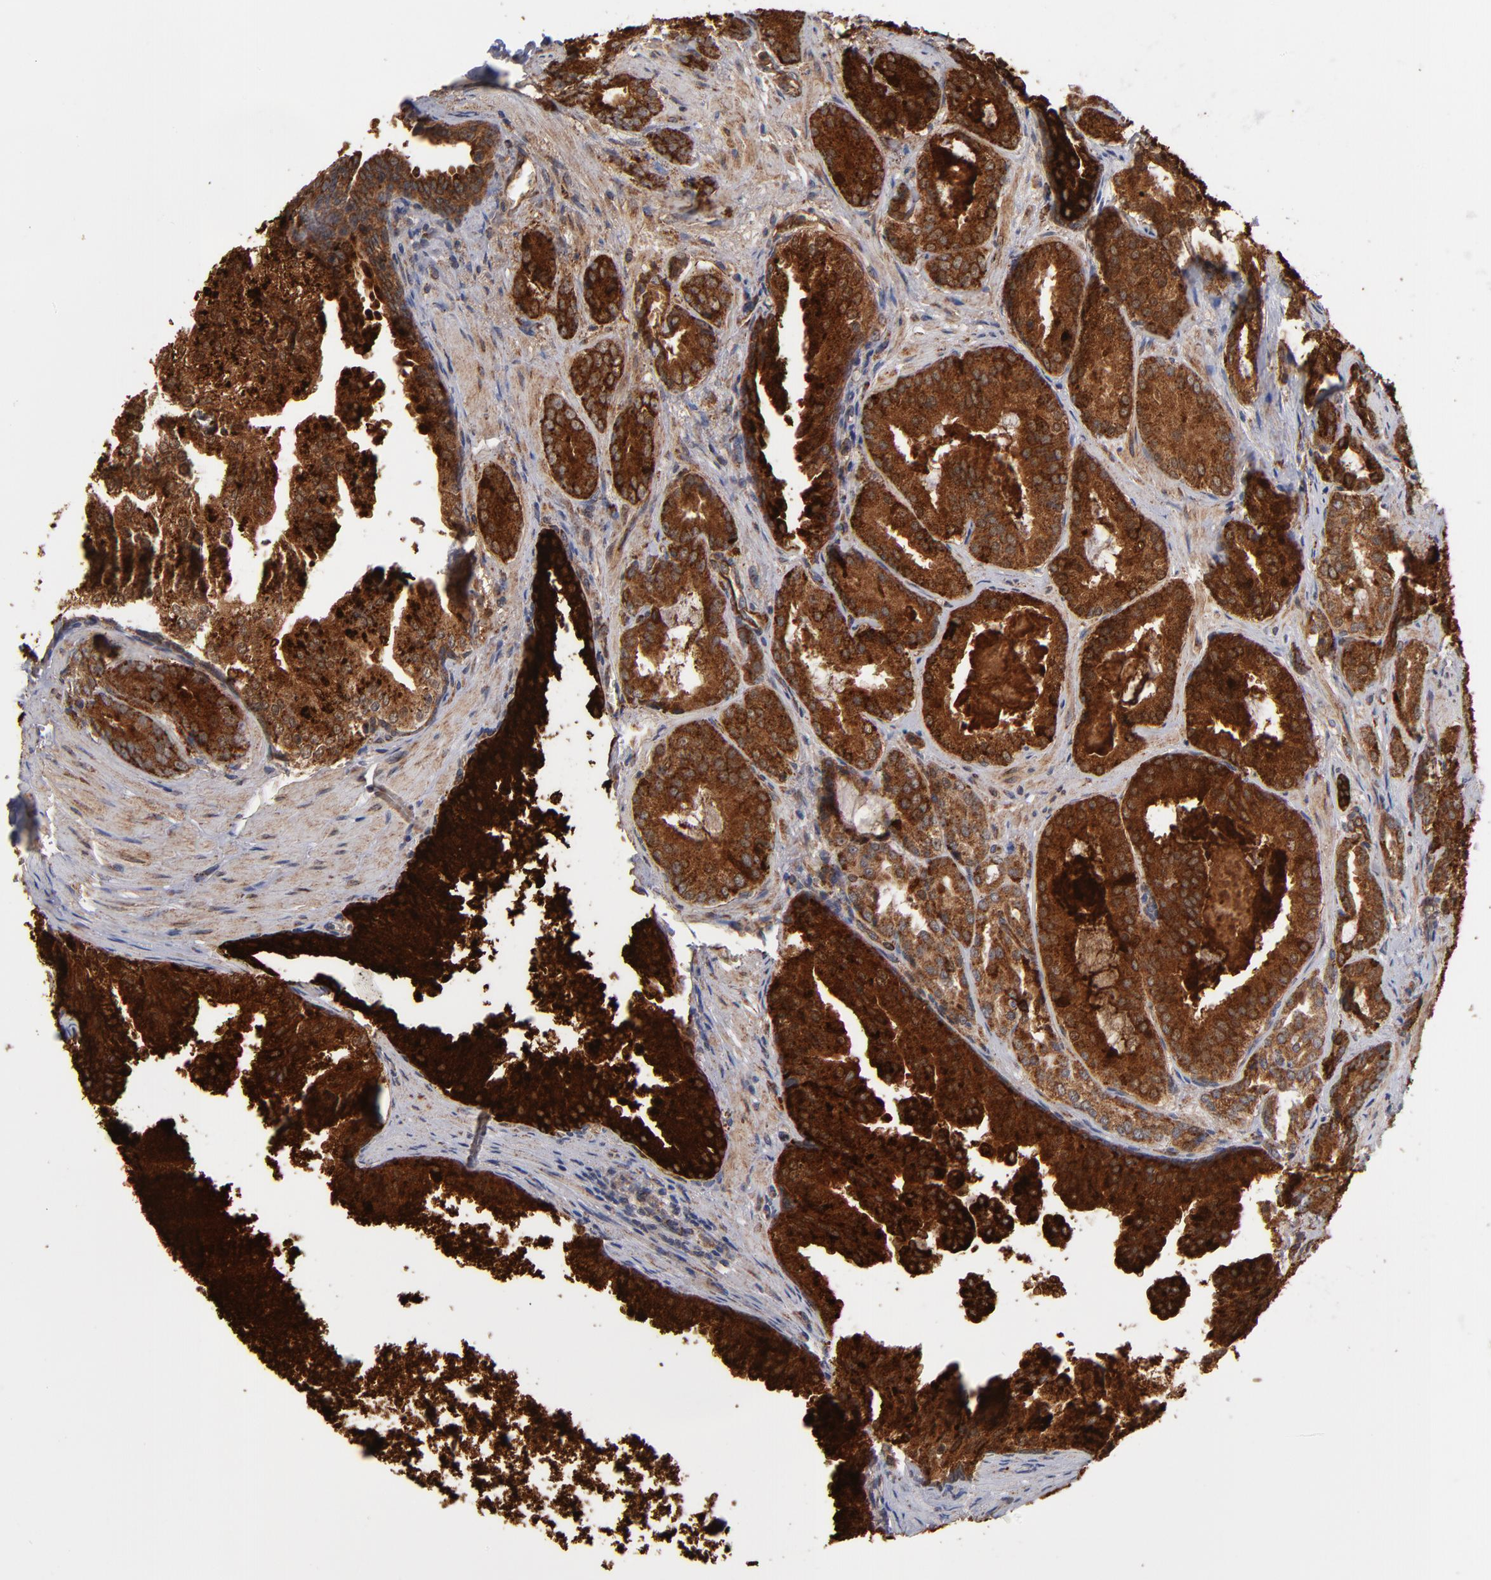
{"staining": {"intensity": "strong", "quantity": ">75%", "location": "cytoplasmic/membranous"}, "tissue": "prostate cancer", "cell_type": "Tumor cells", "image_type": "cancer", "snomed": [{"axis": "morphology", "description": "Adenocarcinoma, Medium grade"}, {"axis": "topography", "description": "Prostate"}], "caption": "Immunohistochemistry (IHC) image of prostate cancer stained for a protein (brown), which displays high levels of strong cytoplasmic/membranous positivity in approximately >75% of tumor cells.", "gene": "MIPOL1", "patient": {"sex": "male", "age": 64}}